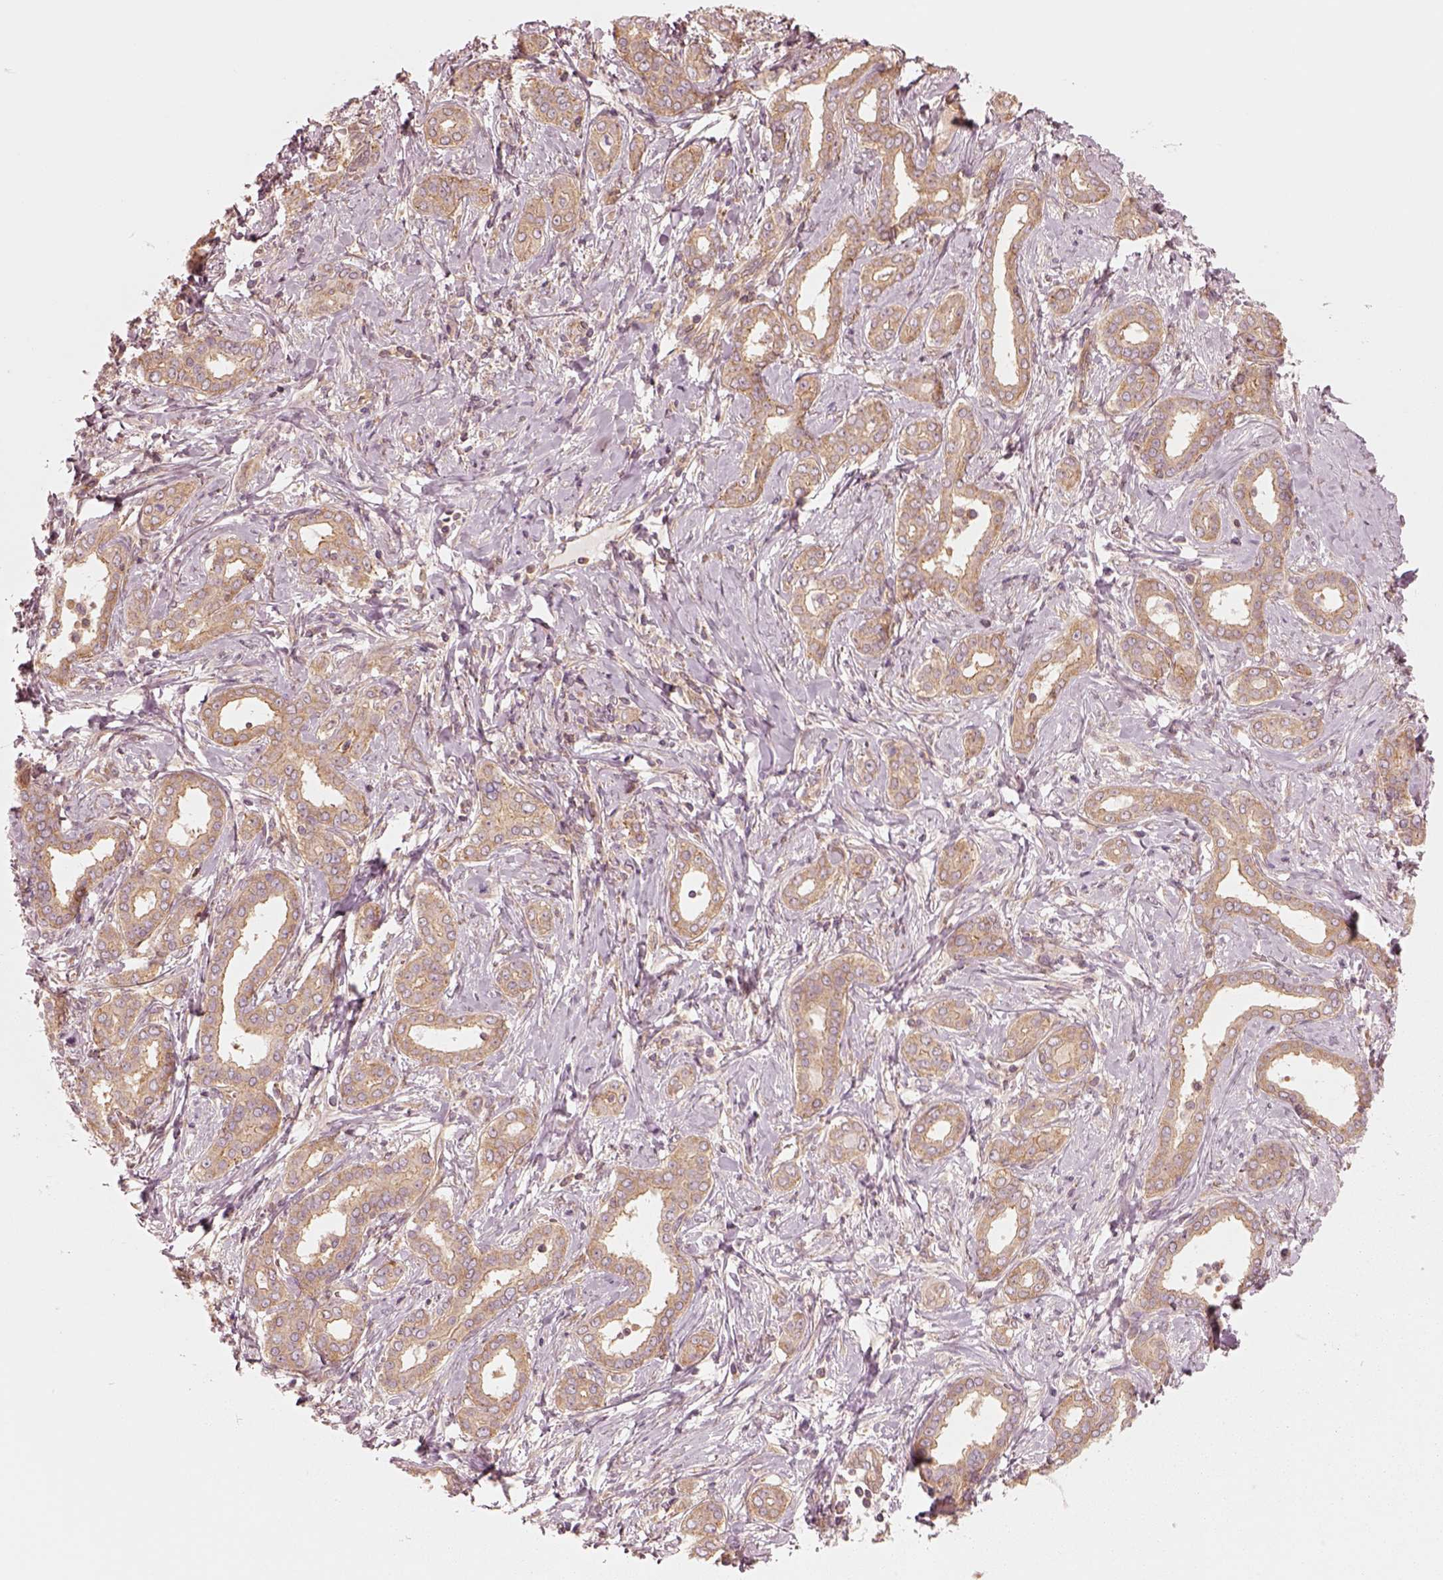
{"staining": {"intensity": "moderate", "quantity": ">75%", "location": "cytoplasmic/membranous"}, "tissue": "liver cancer", "cell_type": "Tumor cells", "image_type": "cancer", "snomed": [{"axis": "morphology", "description": "Cholangiocarcinoma"}, {"axis": "topography", "description": "Liver"}], "caption": "Protein expression by immunohistochemistry exhibits moderate cytoplasmic/membranous expression in about >75% of tumor cells in cholangiocarcinoma (liver).", "gene": "CNOT2", "patient": {"sex": "female", "age": 47}}